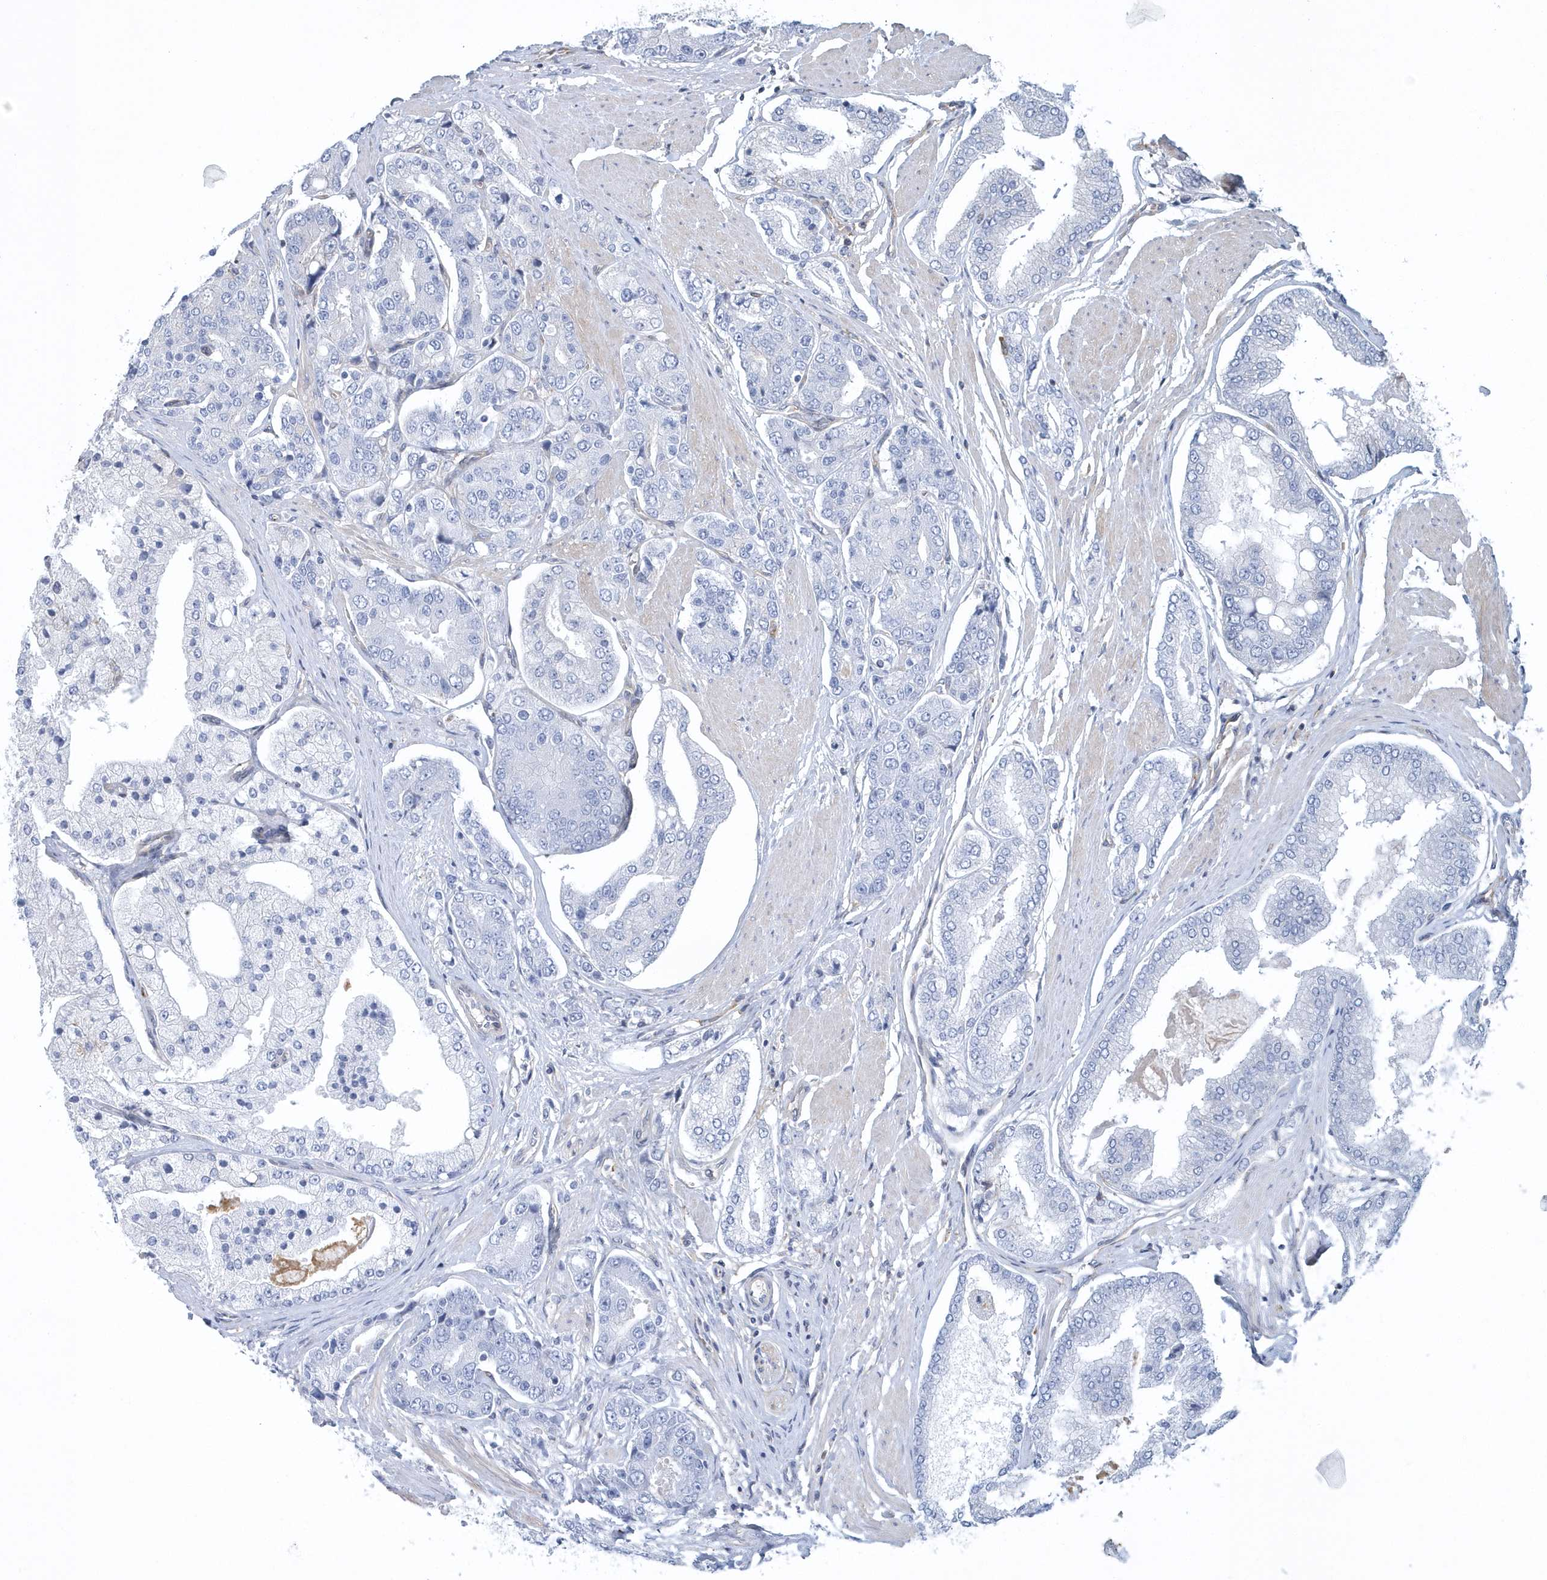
{"staining": {"intensity": "negative", "quantity": "none", "location": "none"}, "tissue": "prostate cancer", "cell_type": "Tumor cells", "image_type": "cancer", "snomed": [{"axis": "morphology", "description": "Adenocarcinoma, High grade"}, {"axis": "topography", "description": "Prostate"}], "caption": "Tumor cells show no significant protein positivity in prostate cancer (high-grade adenocarcinoma). Brightfield microscopy of immunohistochemistry (IHC) stained with DAB (3,3'-diaminobenzidine) (brown) and hematoxylin (blue), captured at high magnification.", "gene": "ARAP2", "patient": {"sex": "male", "age": 50}}